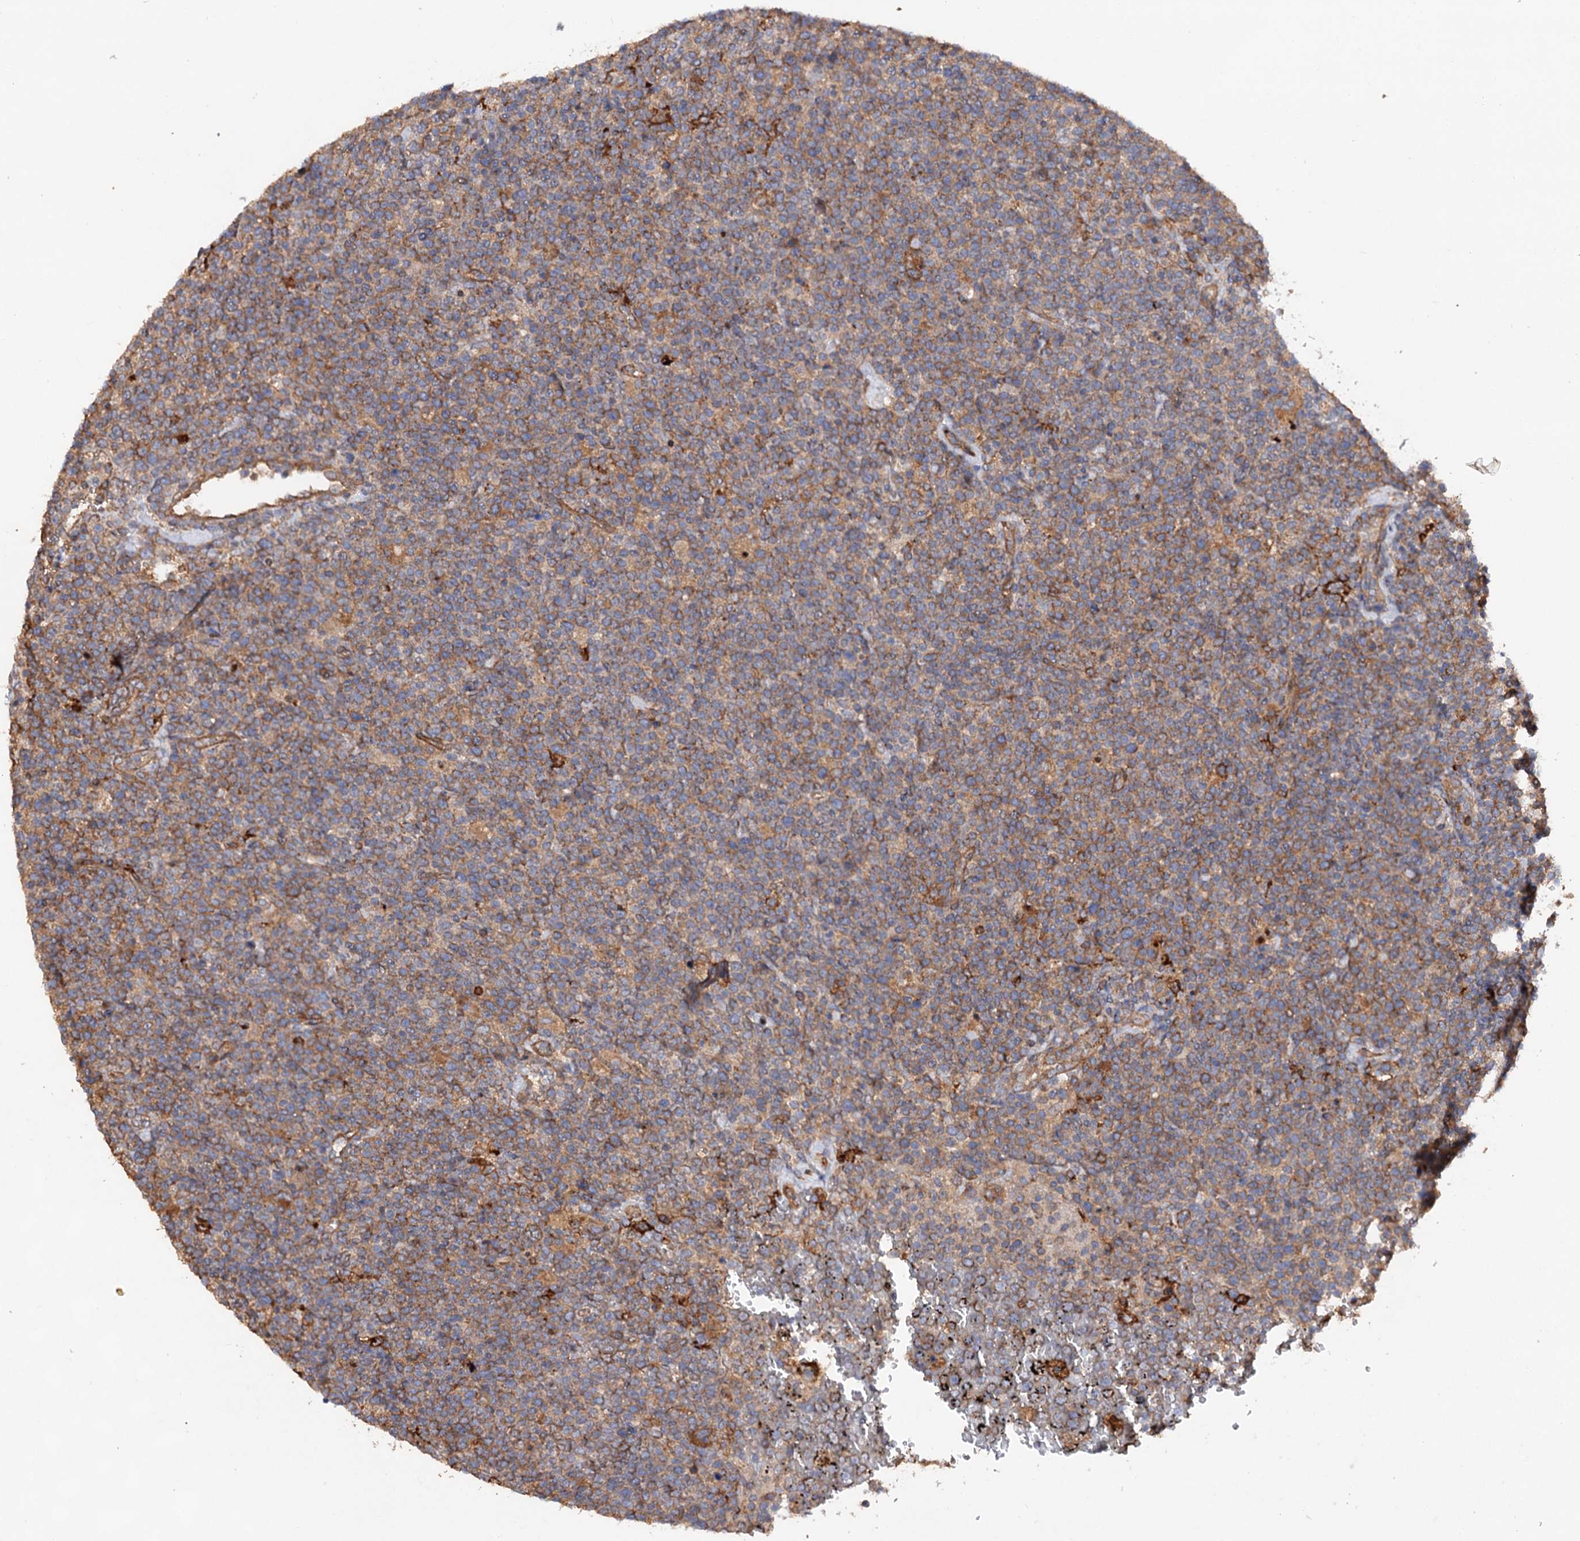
{"staining": {"intensity": "weak", "quantity": "25%-75%", "location": "cytoplasmic/membranous"}, "tissue": "lymphoma", "cell_type": "Tumor cells", "image_type": "cancer", "snomed": [{"axis": "morphology", "description": "Malignant lymphoma, non-Hodgkin's type, High grade"}, {"axis": "topography", "description": "Lymph node"}], "caption": "Weak cytoplasmic/membranous protein positivity is present in about 25%-75% of tumor cells in malignant lymphoma, non-Hodgkin's type (high-grade). The staining was performed using DAB to visualize the protein expression in brown, while the nuclei were stained in blue with hematoxylin (Magnification: 20x).", "gene": "CSAD", "patient": {"sex": "male", "age": 61}}